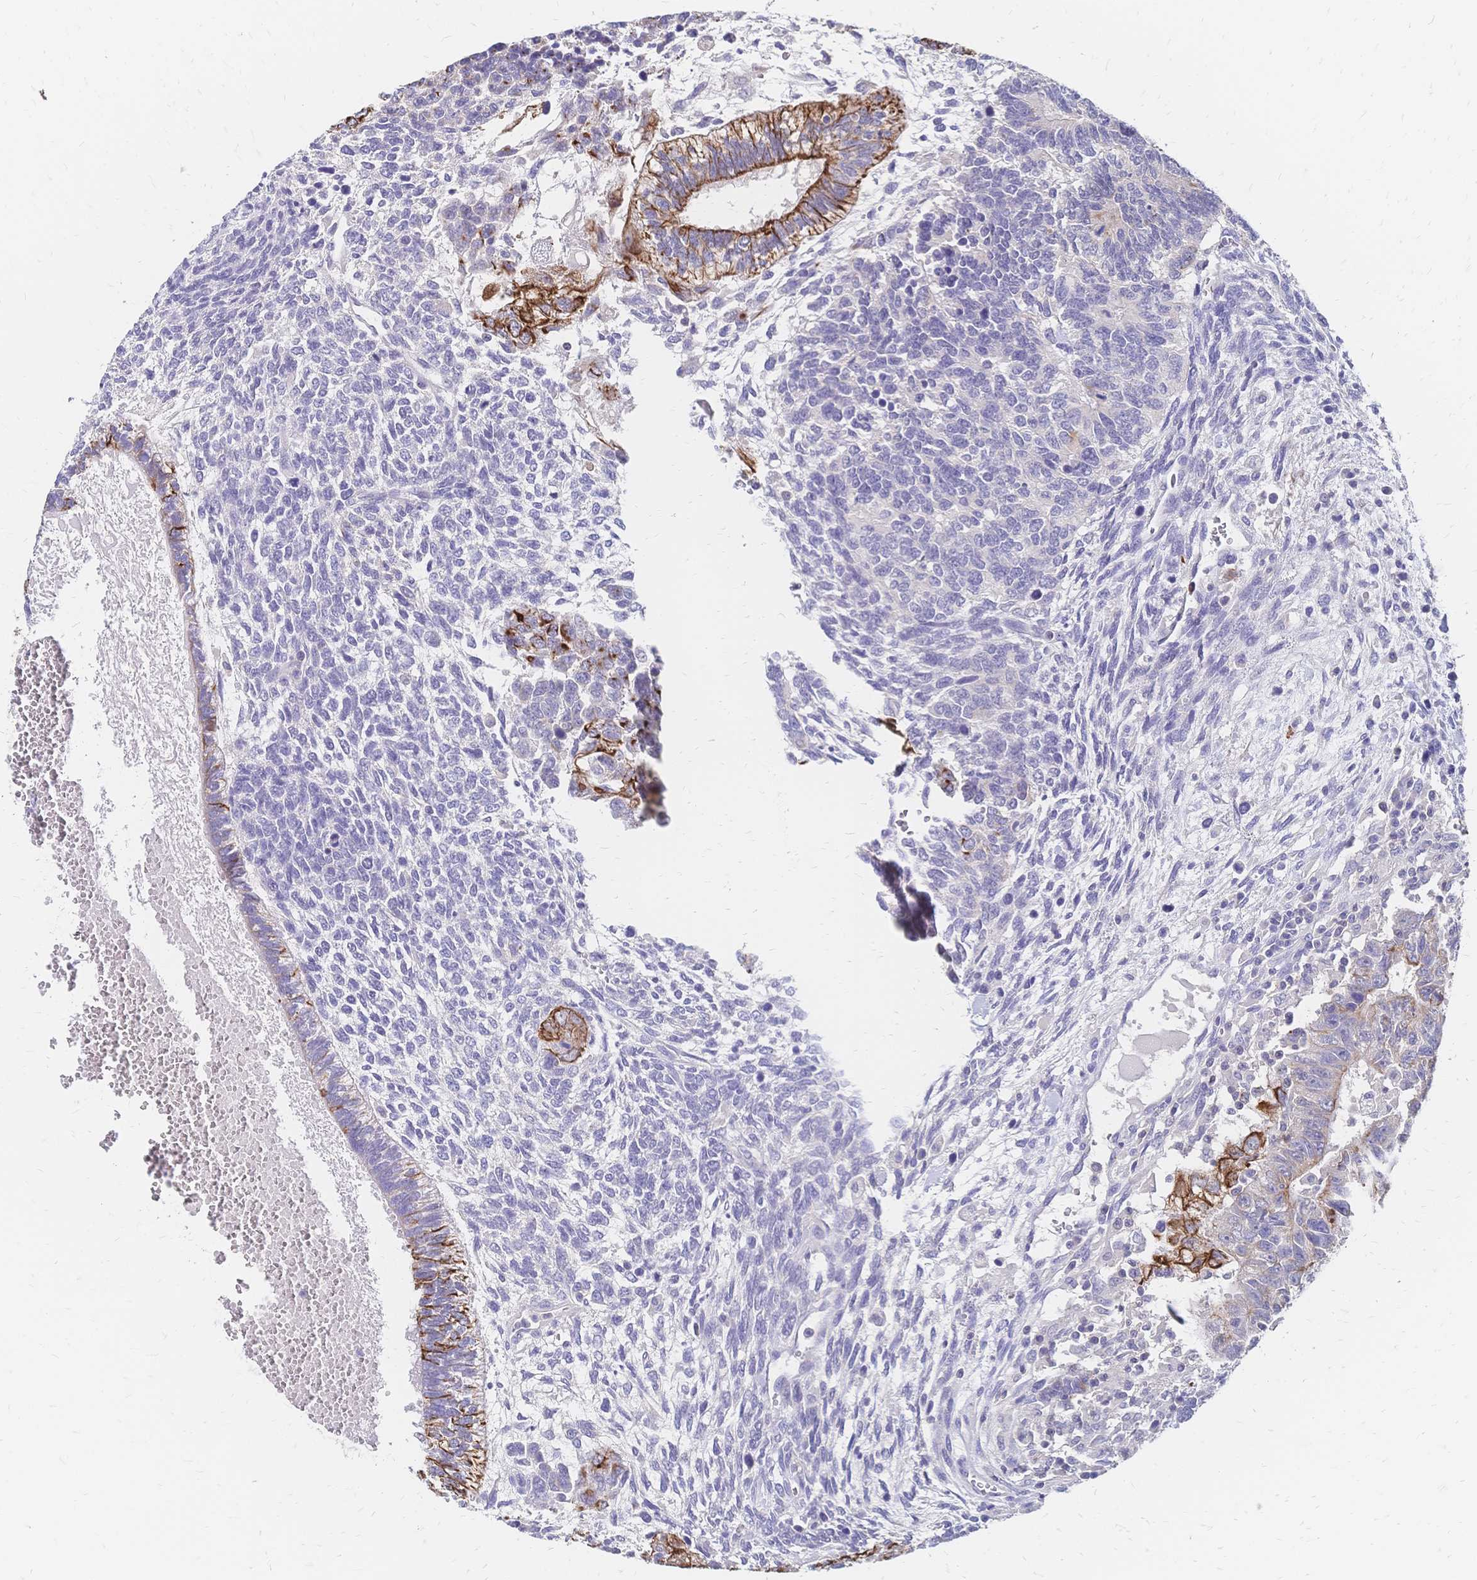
{"staining": {"intensity": "strong", "quantity": "25%-75%", "location": "cytoplasmic/membranous"}, "tissue": "testis cancer", "cell_type": "Tumor cells", "image_type": "cancer", "snomed": [{"axis": "morphology", "description": "Normal tissue, NOS"}, {"axis": "morphology", "description": "Carcinoma, Embryonal, NOS"}, {"axis": "topography", "description": "Testis"}, {"axis": "topography", "description": "Epididymis"}], "caption": "Human testis cancer stained for a protein (brown) demonstrates strong cytoplasmic/membranous positive staining in about 25%-75% of tumor cells.", "gene": "DTNB", "patient": {"sex": "male", "age": 23}}